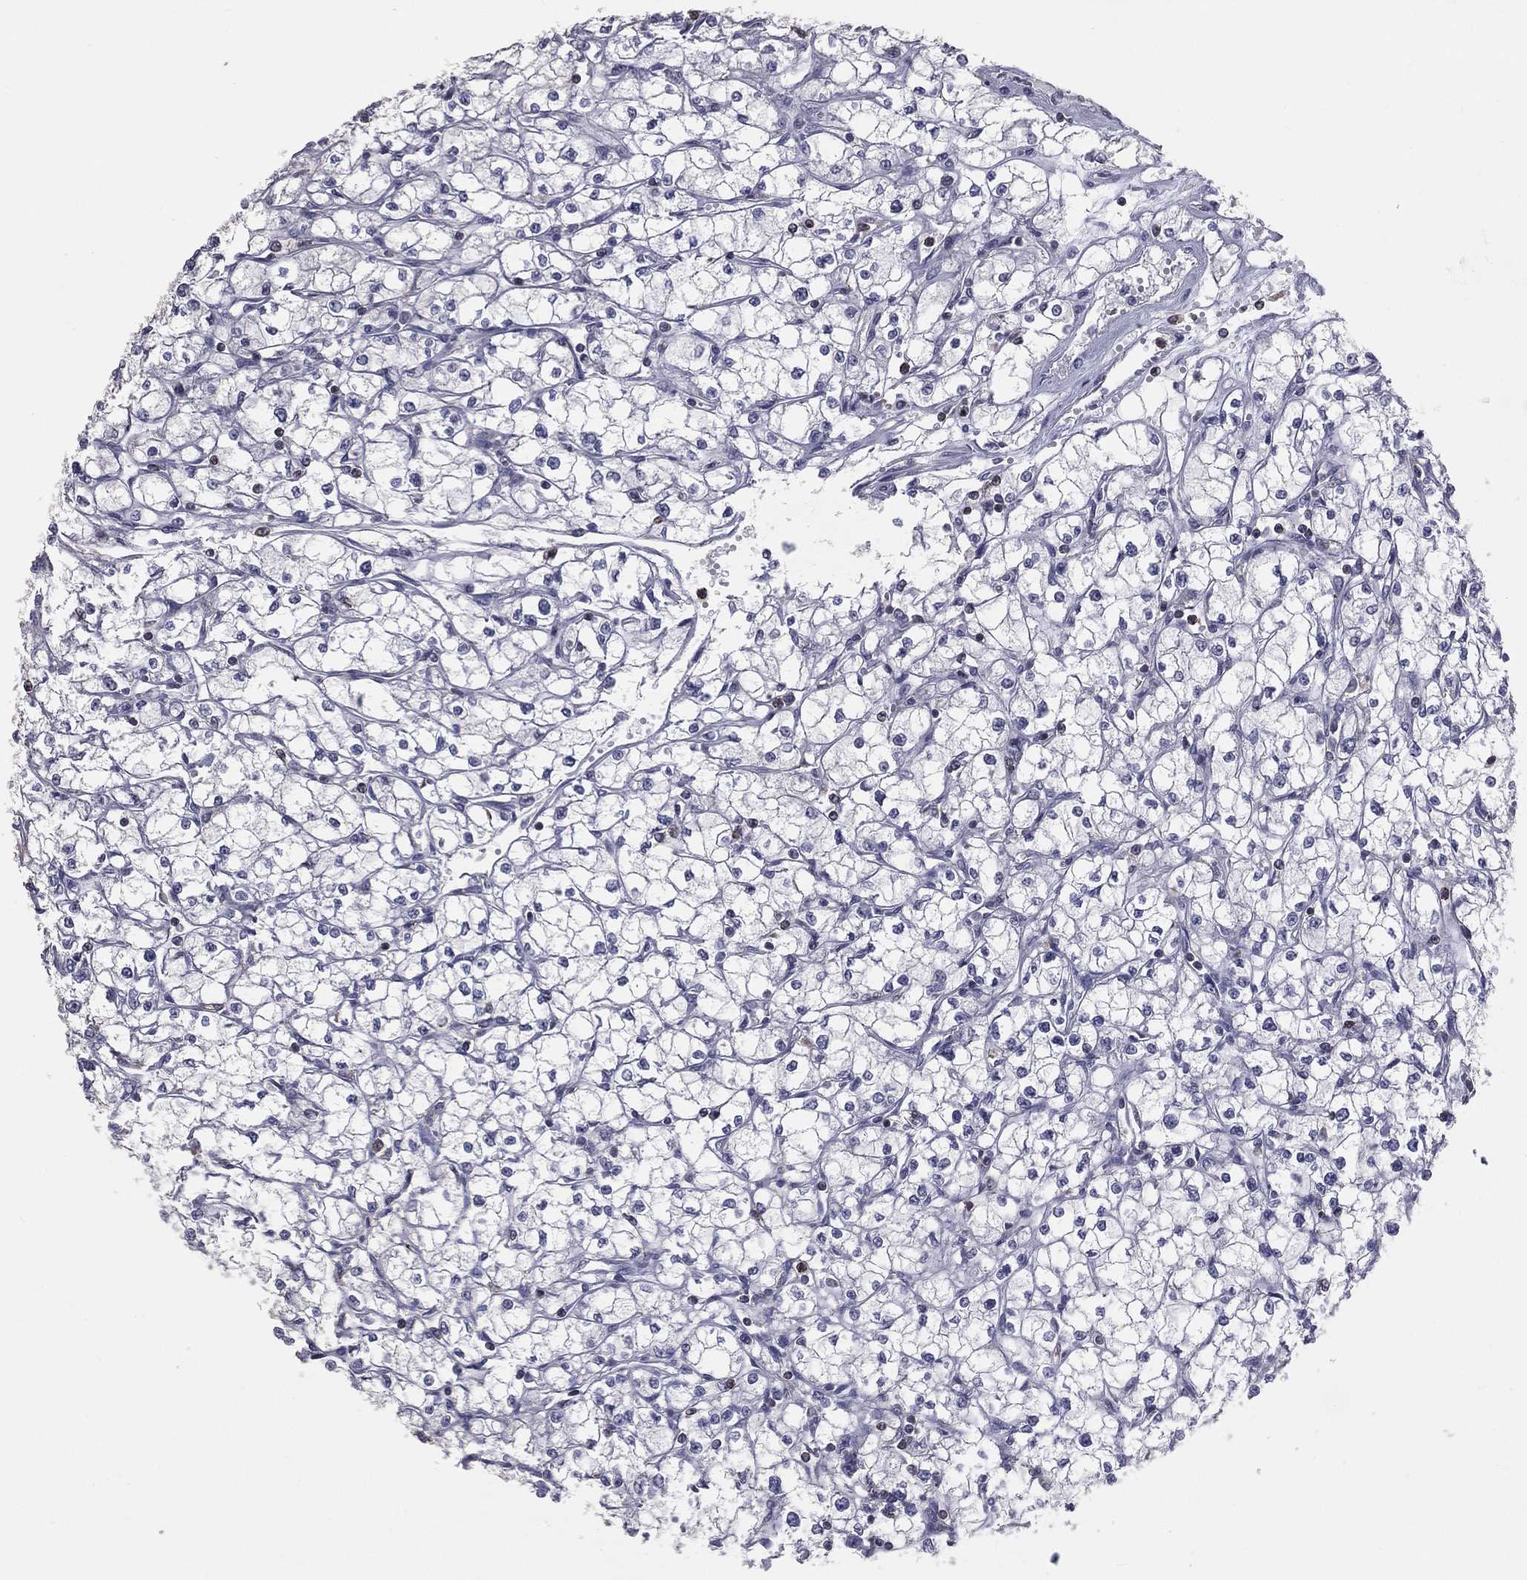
{"staining": {"intensity": "negative", "quantity": "none", "location": "none"}, "tissue": "renal cancer", "cell_type": "Tumor cells", "image_type": "cancer", "snomed": [{"axis": "morphology", "description": "Adenocarcinoma, NOS"}, {"axis": "topography", "description": "Kidney"}], "caption": "The image reveals no significant staining in tumor cells of adenocarcinoma (renal). The staining was performed using DAB (3,3'-diaminobenzidine) to visualize the protein expression in brown, while the nuclei were stained in blue with hematoxylin (Magnification: 20x).", "gene": "PSTPIP1", "patient": {"sex": "male", "age": 67}}